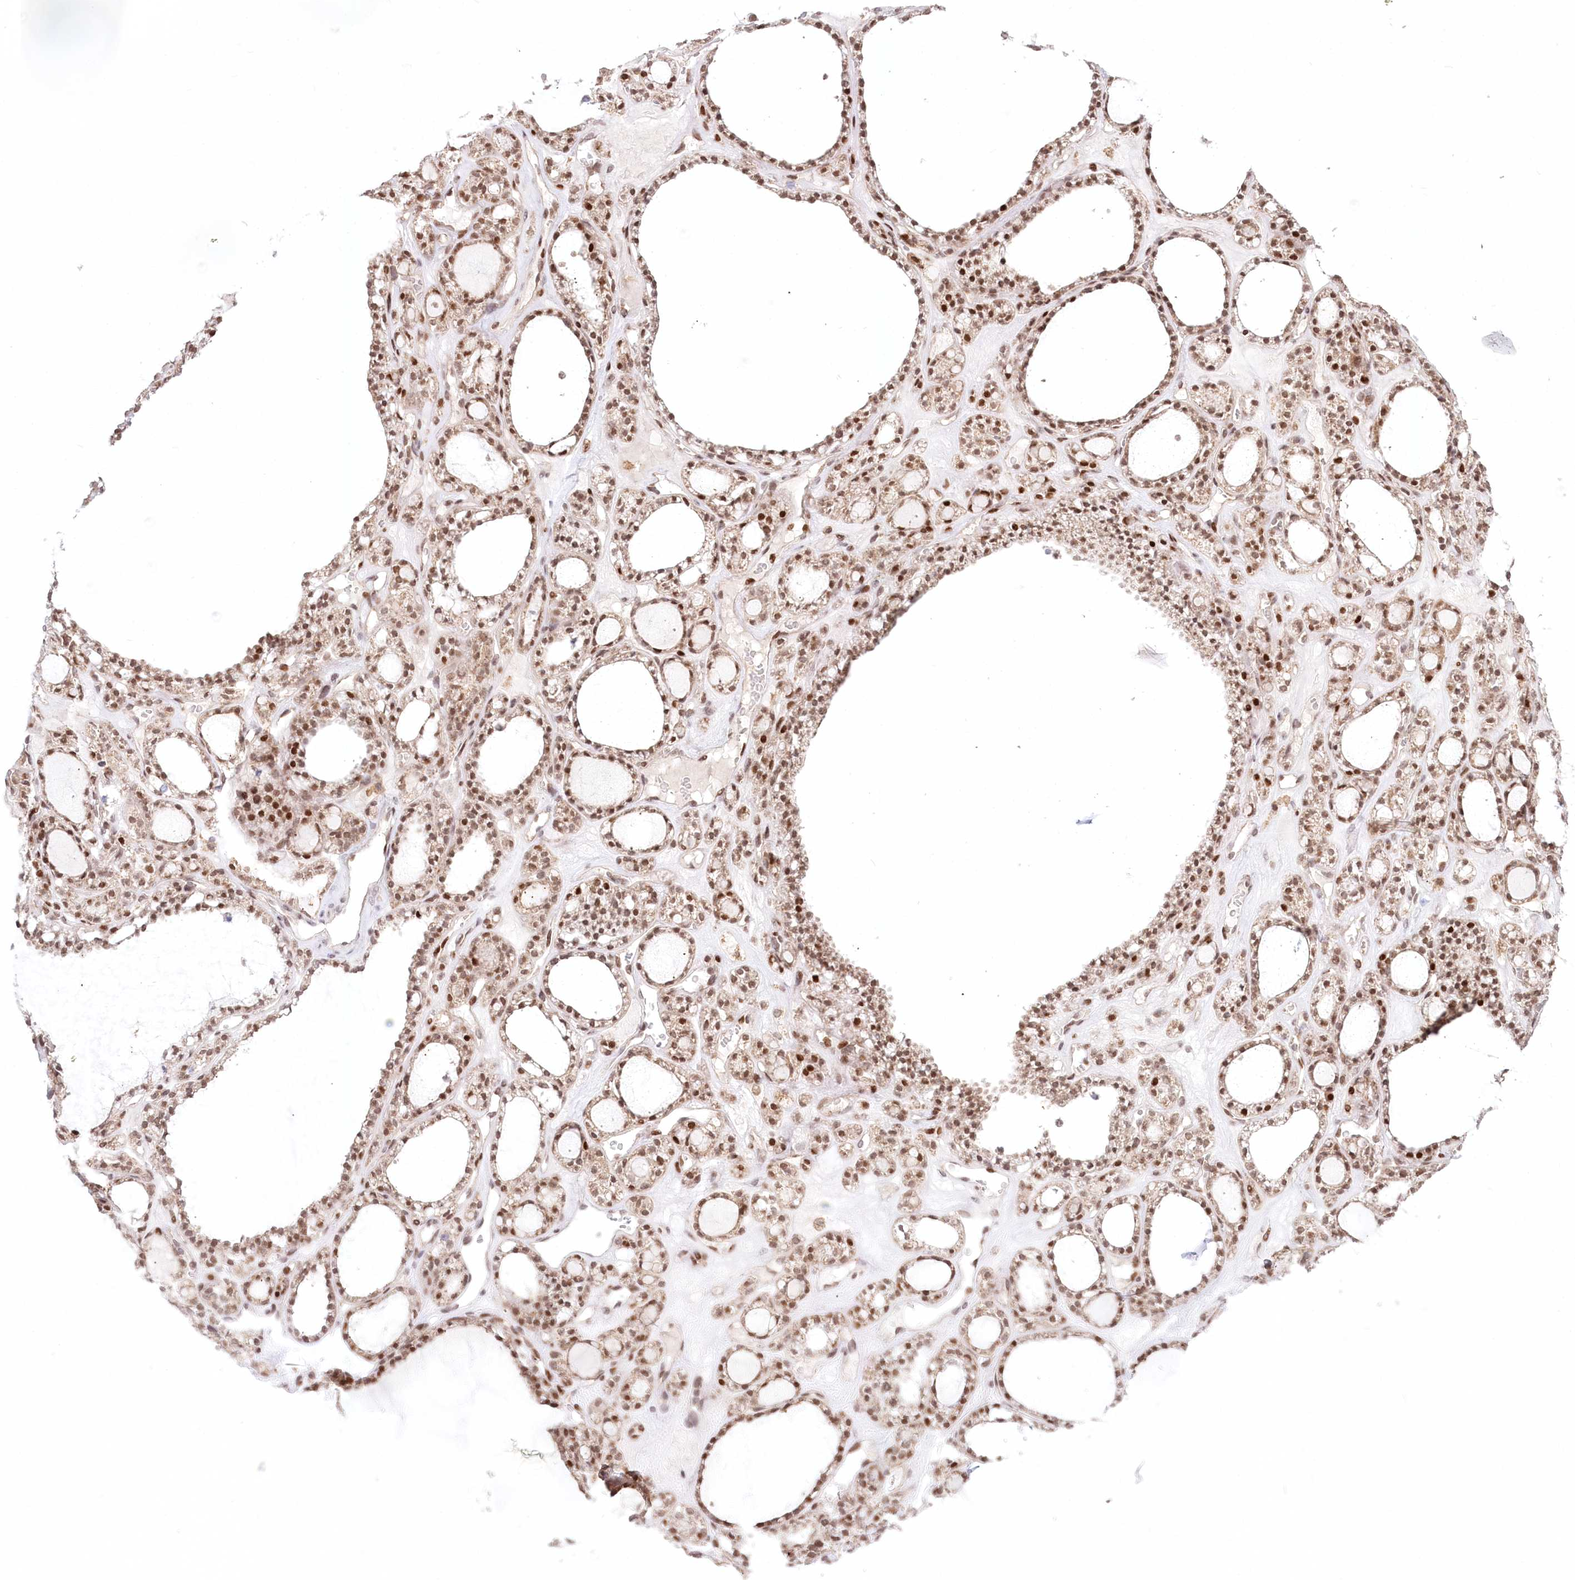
{"staining": {"intensity": "moderate", "quantity": ">75%", "location": "nuclear"}, "tissue": "thyroid gland", "cell_type": "Glandular cells", "image_type": "normal", "snomed": [{"axis": "morphology", "description": "Normal tissue, NOS"}, {"axis": "topography", "description": "Thyroid gland"}], "caption": "IHC of normal thyroid gland reveals medium levels of moderate nuclear staining in approximately >75% of glandular cells. Nuclei are stained in blue.", "gene": "PYURF", "patient": {"sex": "female", "age": 28}}